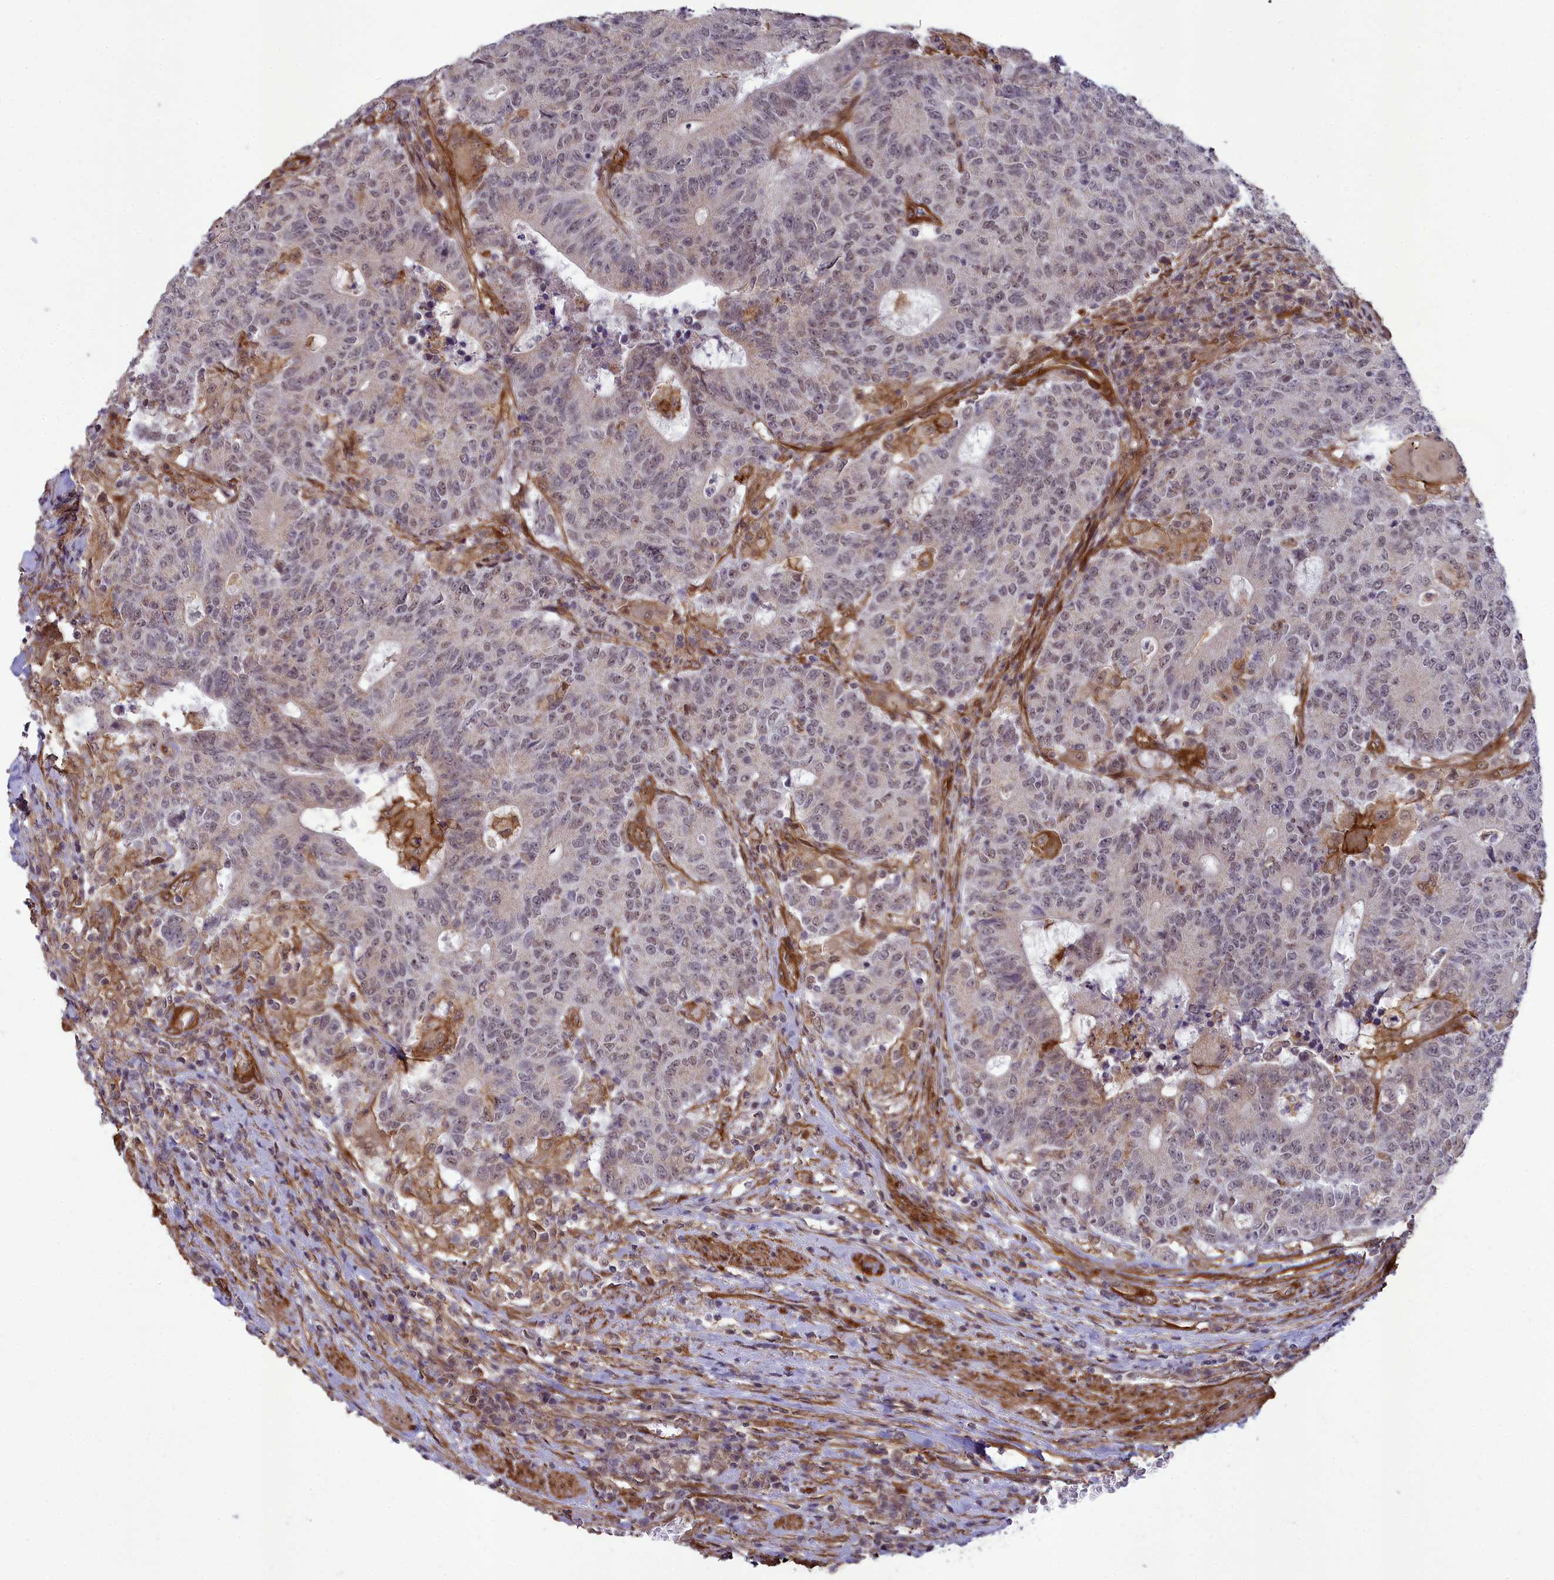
{"staining": {"intensity": "weak", "quantity": "25%-75%", "location": "nuclear"}, "tissue": "colorectal cancer", "cell_type": "Tumor cells", "image_type": "cancer", "snomed": [{"axis": "morphology", "description": "Adenocarcinoma, NOS"}, {"axis": "topography", "description": "Colon"}], "caption": "Immunohistochemical staining of colorectal cancer demonstrates weak nuclear protein positivity in about 25%-75% of tumor cells. The staining was performed using DAB, with brown indicating positive protein expression. Nuclei are stained blue with hematoxylin.", "gene": "TNS1", "patient": {"sex": "female", "age": 75}}